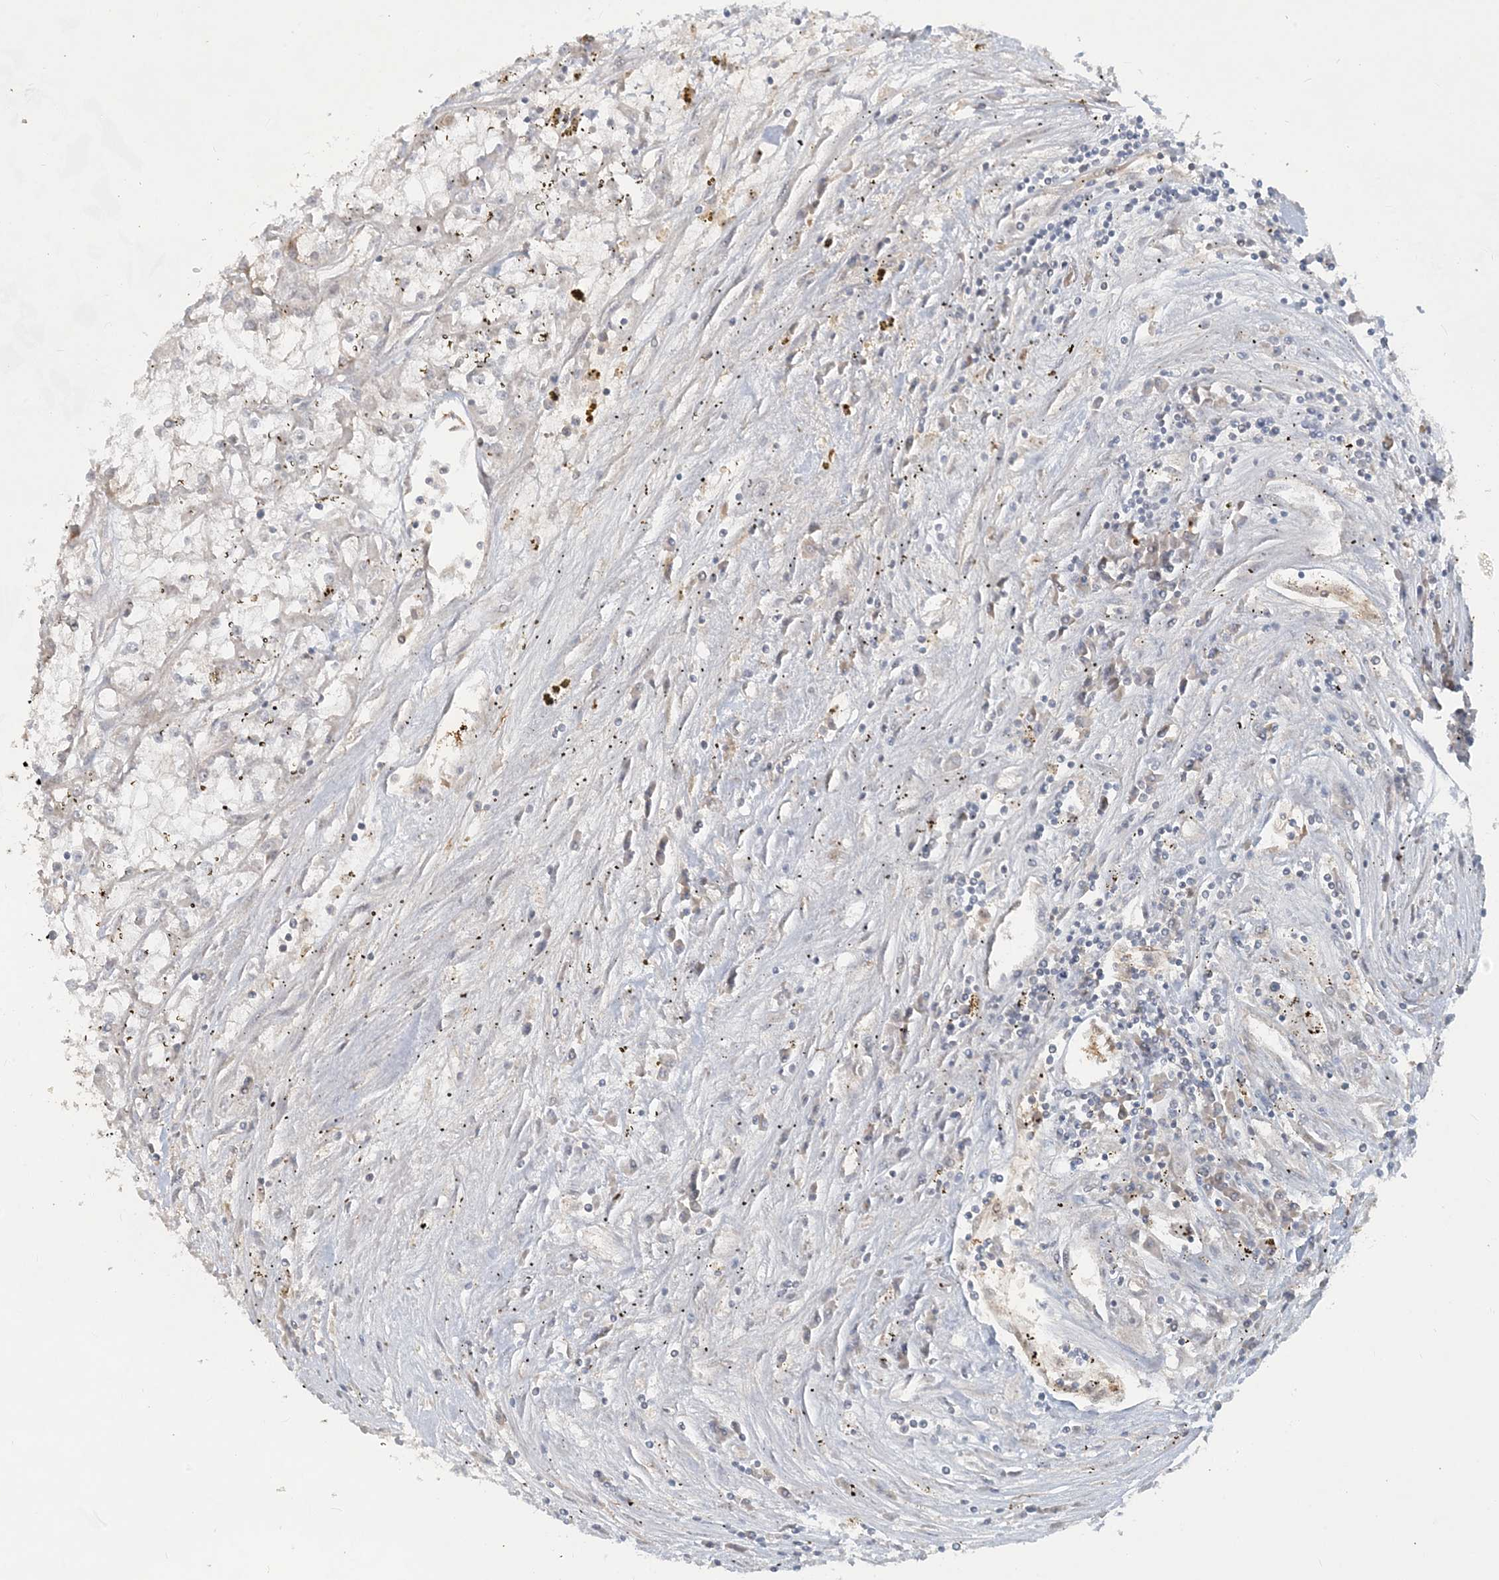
{"staining": {"intensity": "negative", "quantity": "none", "location": "none"}, "tissue": "renal cancer", "cell_type": "Tumor cells", "image_type": "cancer", "snomed": [{"axis": "morphology", "description": "Adenocarcinoma, NOS"}, {"axis": "topography", "description": "Kidney"}], "caption": "Immunohistochemical staining of human renal cancer (adenocarcinoma) exhibits no significant expression in tumor cells.", "gene": "CDS1", "patient": {"sex": "female", "age": 52}}